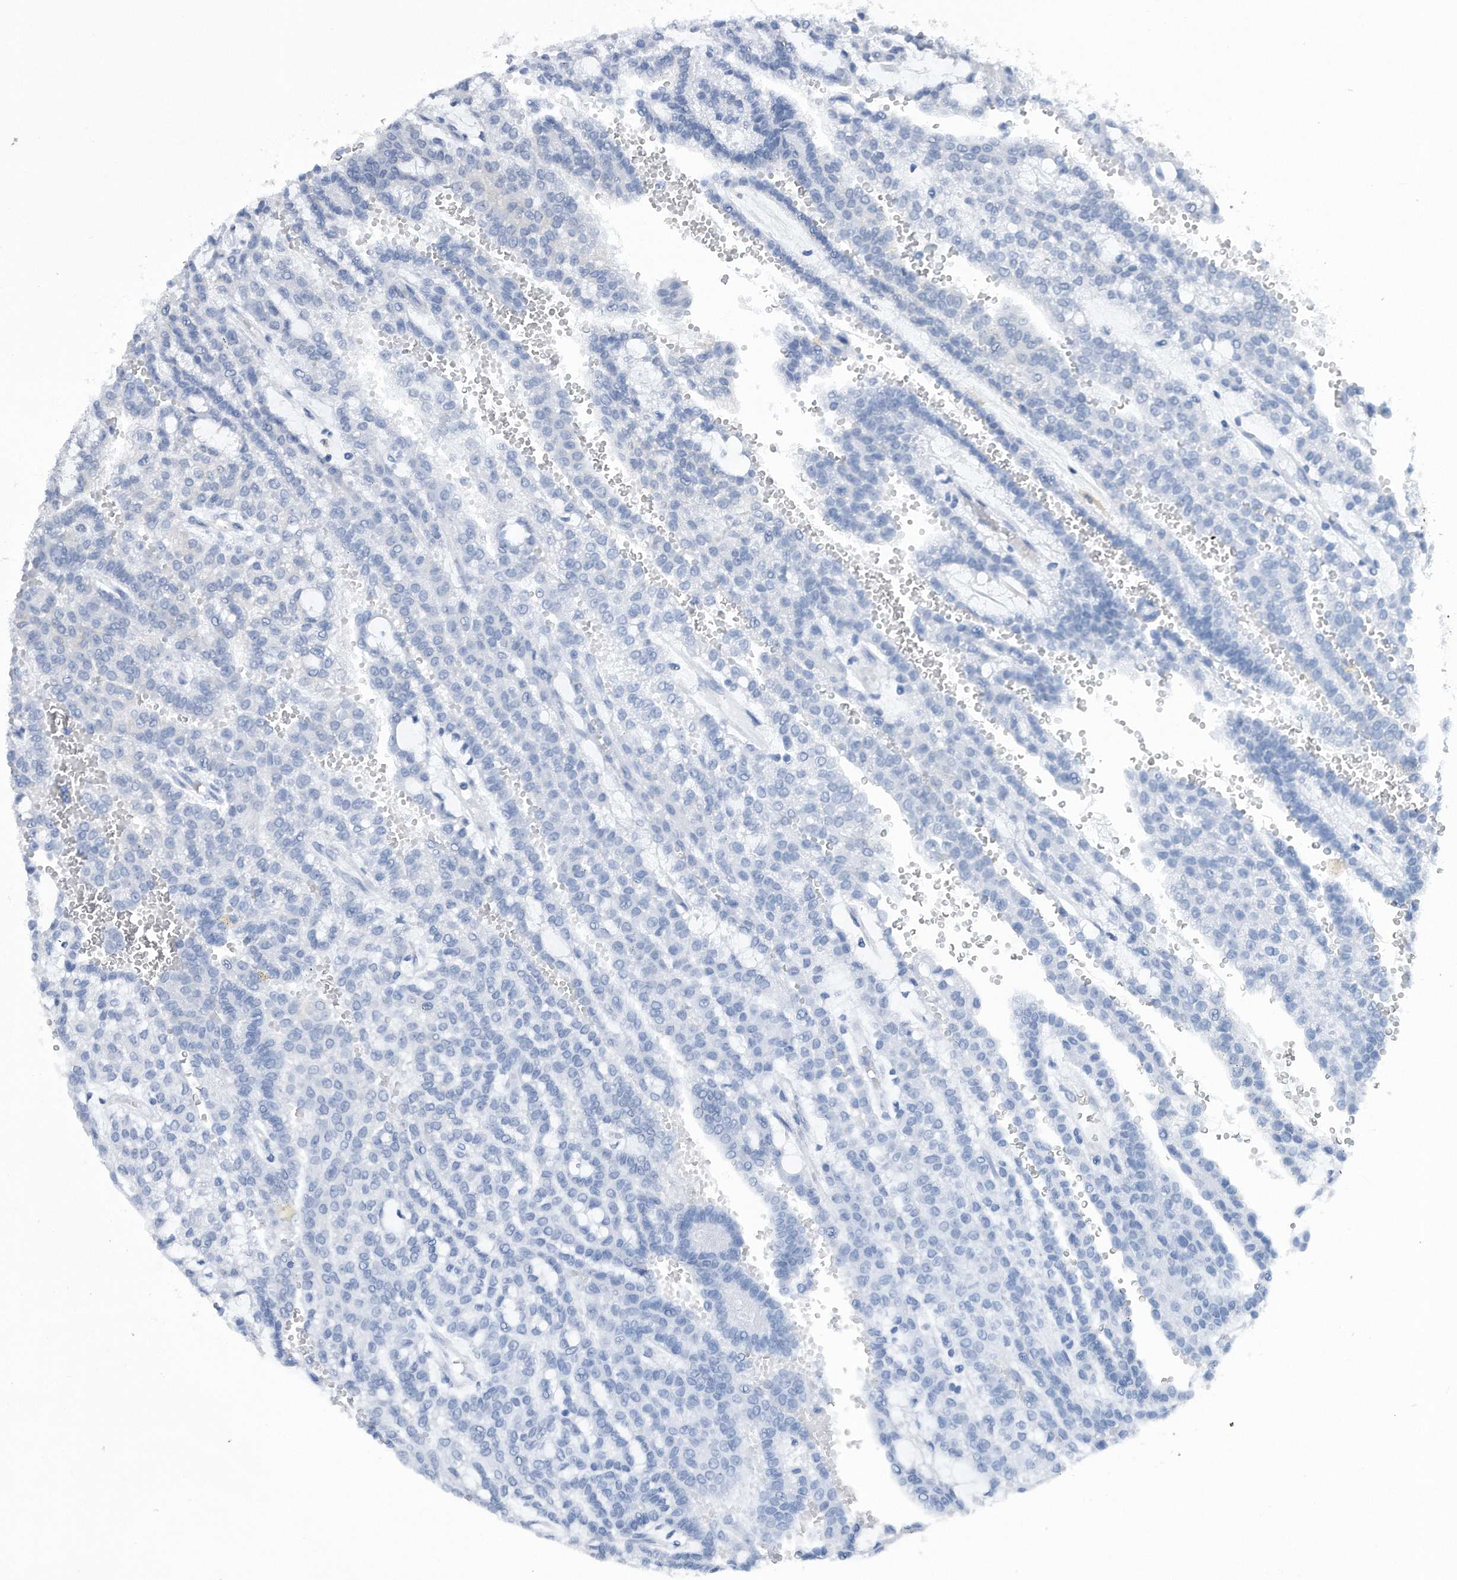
{"staining": {"intensity": "negative", "quantity": "none", "location": "none"}, "tissue": "renal cancer", "cell_type": "Tumor cells", "image_type": "cancer", "snomed": [{"axis": "morphology", "description": "Adenocarcinoma, NOS"}, {"axis": "topography", "description": "Kidney"}], "caption": "This is an immunohistochemistry (IHC) histopathology image of renal cancer (adenocarcinoma). There is no staining in tumor cells.", "gene": "PGBD2", "patient": {"sex": "male", "age": 63}}